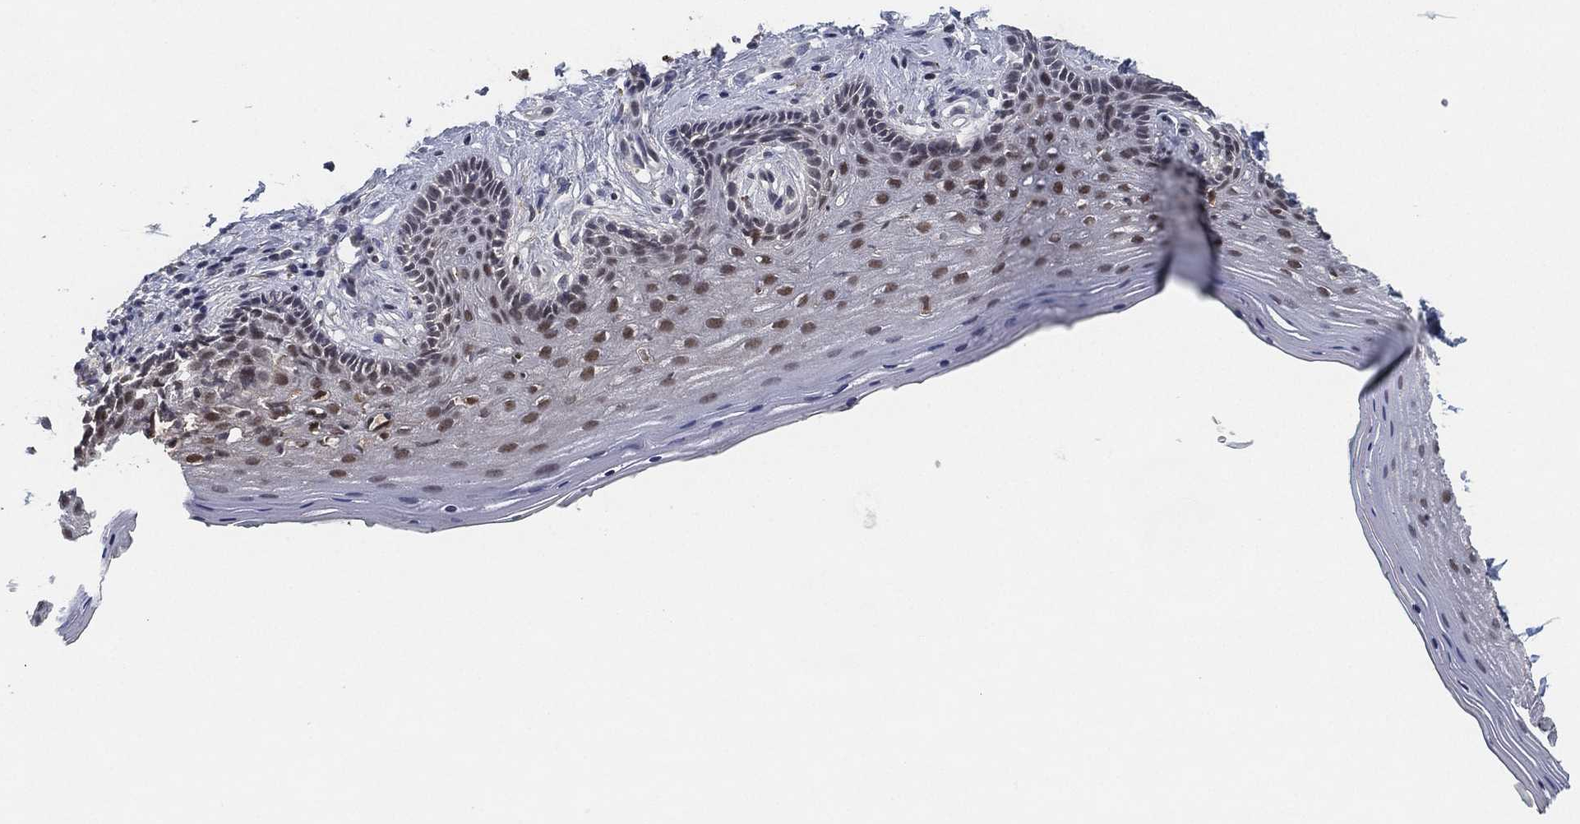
{"staining": {"intensity": "weak", "quantity": "25%-75%", "location": "nuclear"}, "tissue": "vagina", "cell_type": "Squamous epithelial cells", "image_type": "normal", "snomed": [{"axis": "morphology", "description": "Normal tissue, NOS"}, {"axis": "topography", "description": "Vagina"}], "caption": "A brown stain shows weak nuclear staining of a protein in squamous epithelial cells of normal vagina.", "gene": "CFAP251", "patient": {"sex": "female", "age": 45}}